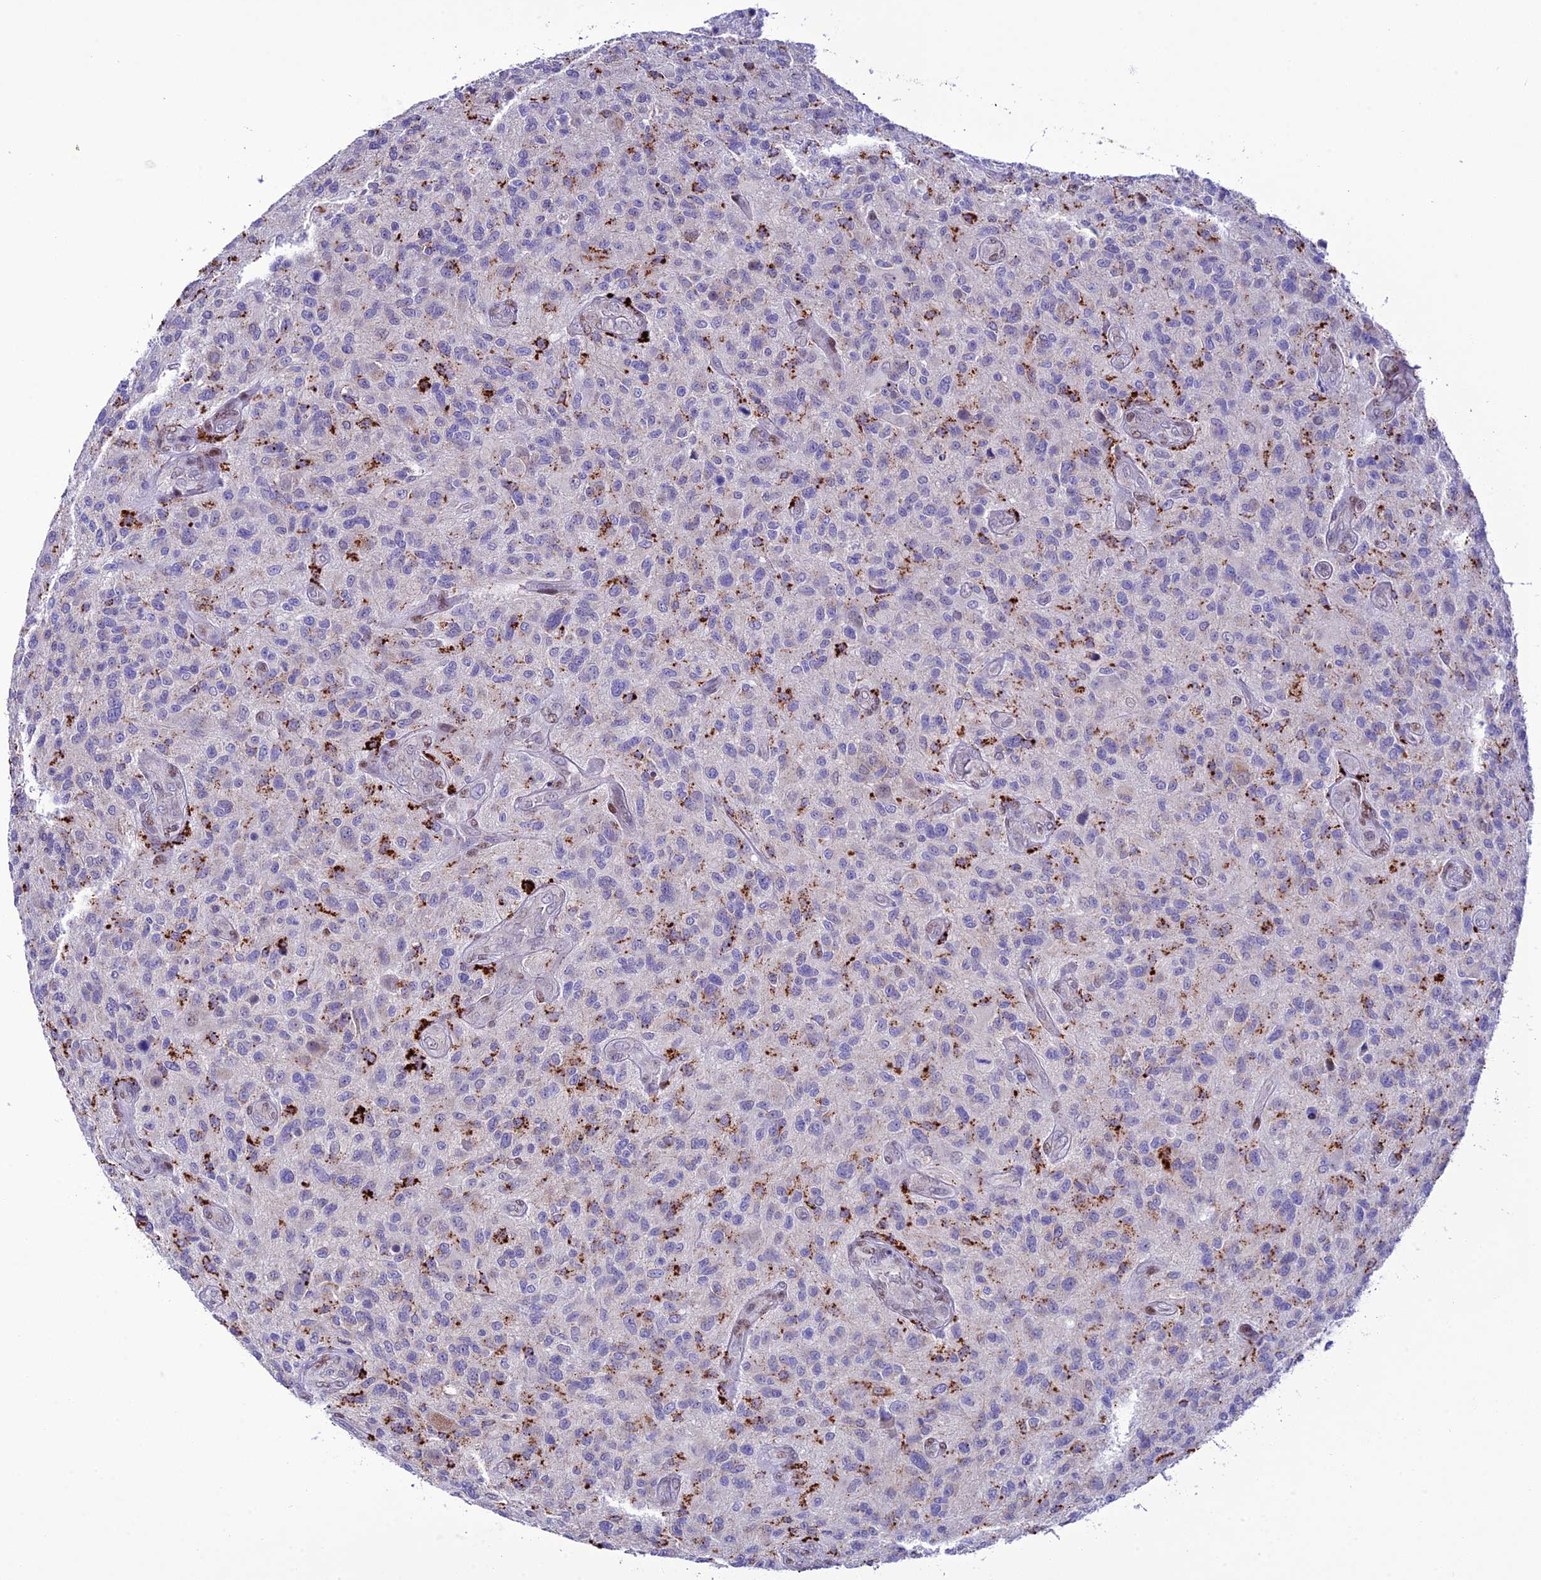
{"staining": {"intensity": "negative", "quantity": "none", "location": "none"}, "tissue": "glioma", "cell_type": "Tumor cells", "image_type": "cancer", "snomed": [{"axis": "morphology", "description": "Glioma, malignant, High grade"}, {"axis": "topography", "description": "Brain"}], "caption": "This is an immunohistochemistry image of glioma. There is no positivity in tumor cells.", "gene": "HIC1", "patient": {"sex": "male", "age": 47}}